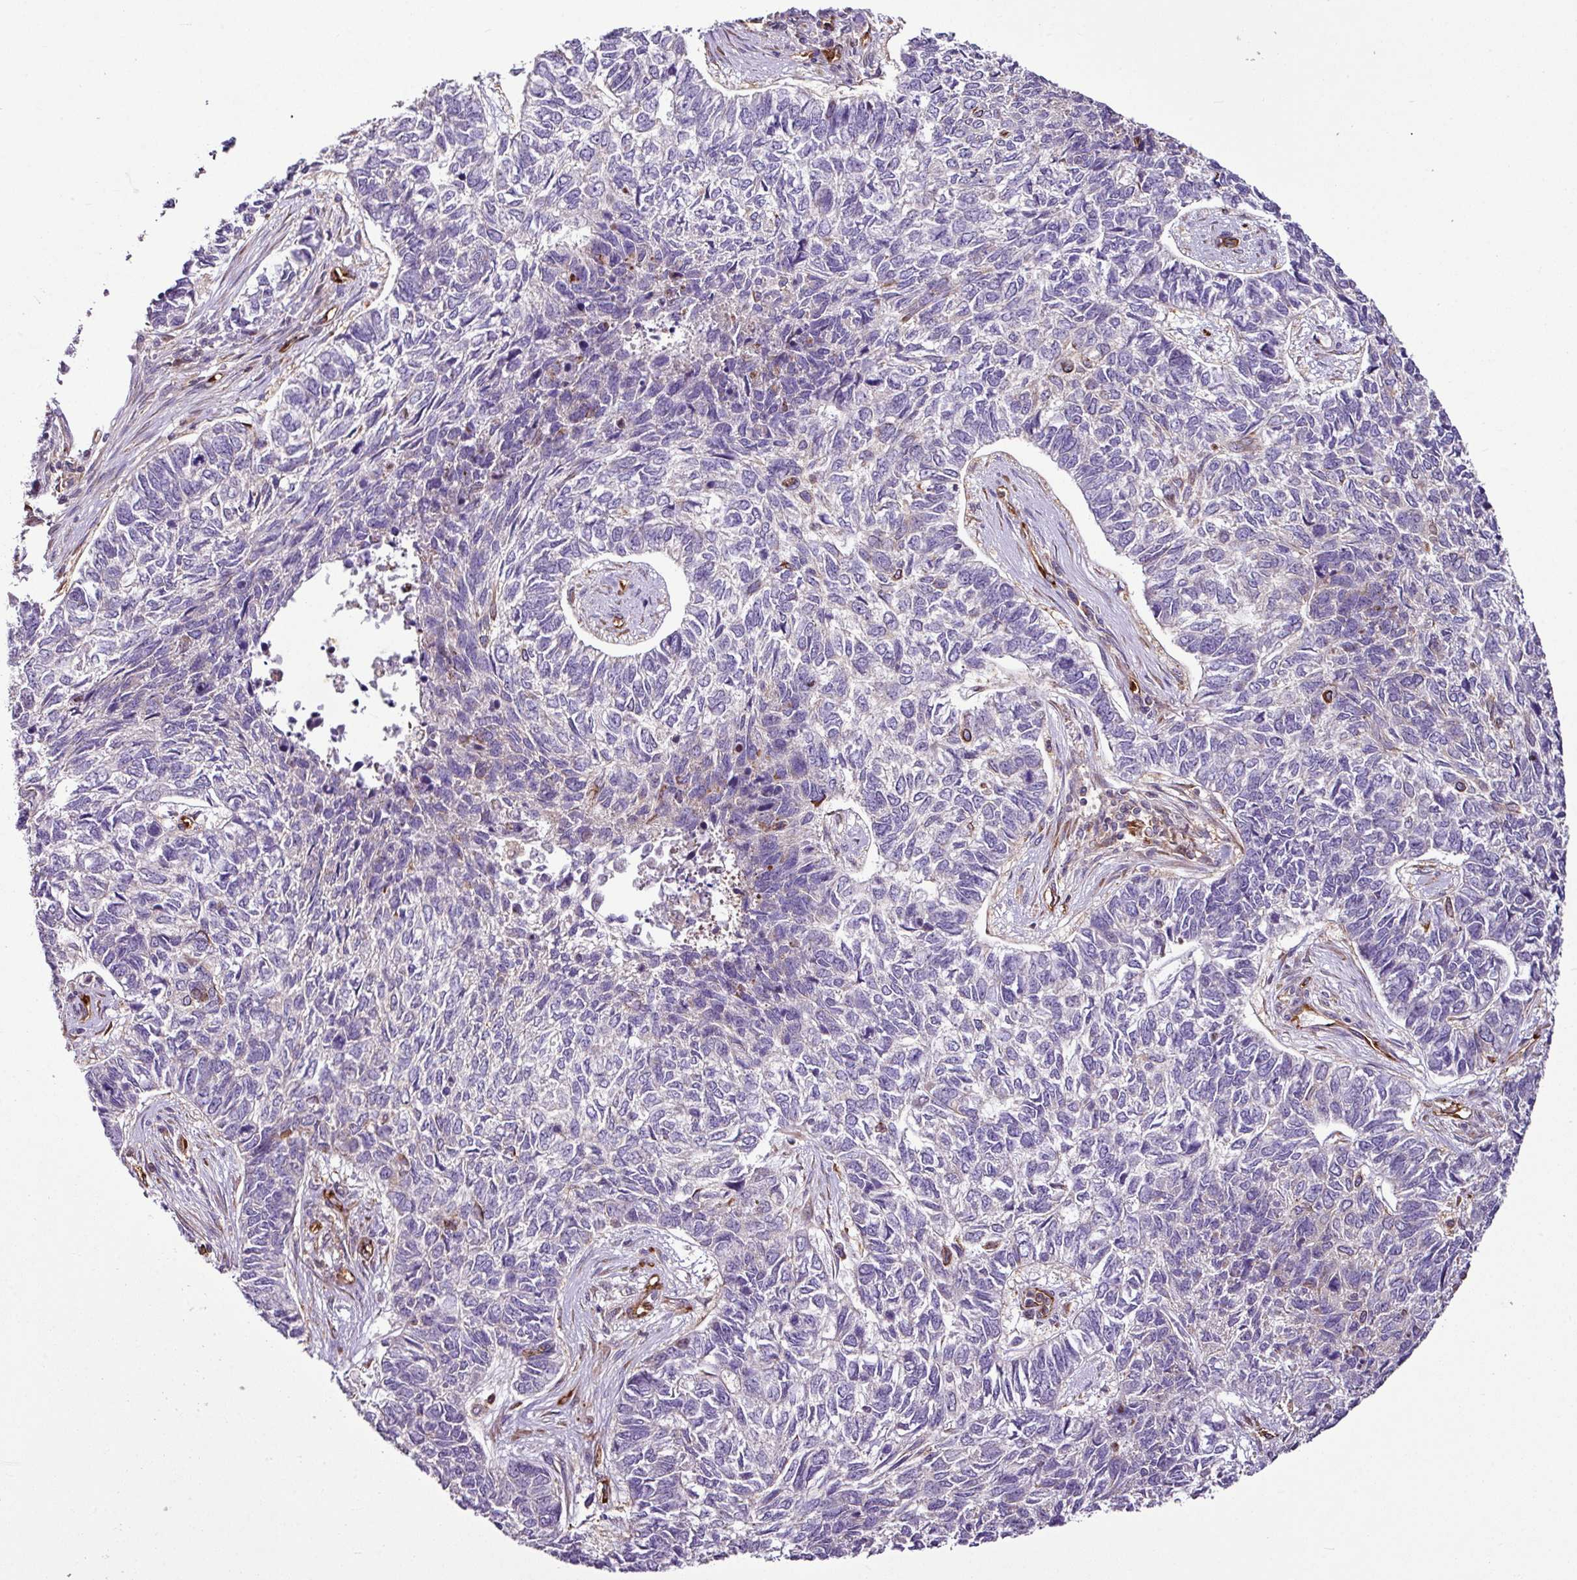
{"staining": {"intensity": "negative", "quantity": "none", "location": "none"}, "tissue": "skin cancer", "cell_type": "Tumor cells", "image_type": "cancer", "snomed": [{"axis": "morphology", "description": "Basal cell carcinoma"}, {"axis": "topography", "description": "Skin"}], "caption": "Immunohistochemistry (IHC) micrograph of human skin cancer stained for a protein (brown), which displays no expression in tumor cells.", "gene": "ZNF106", "patient": {"sex": "female", "age": 65}}